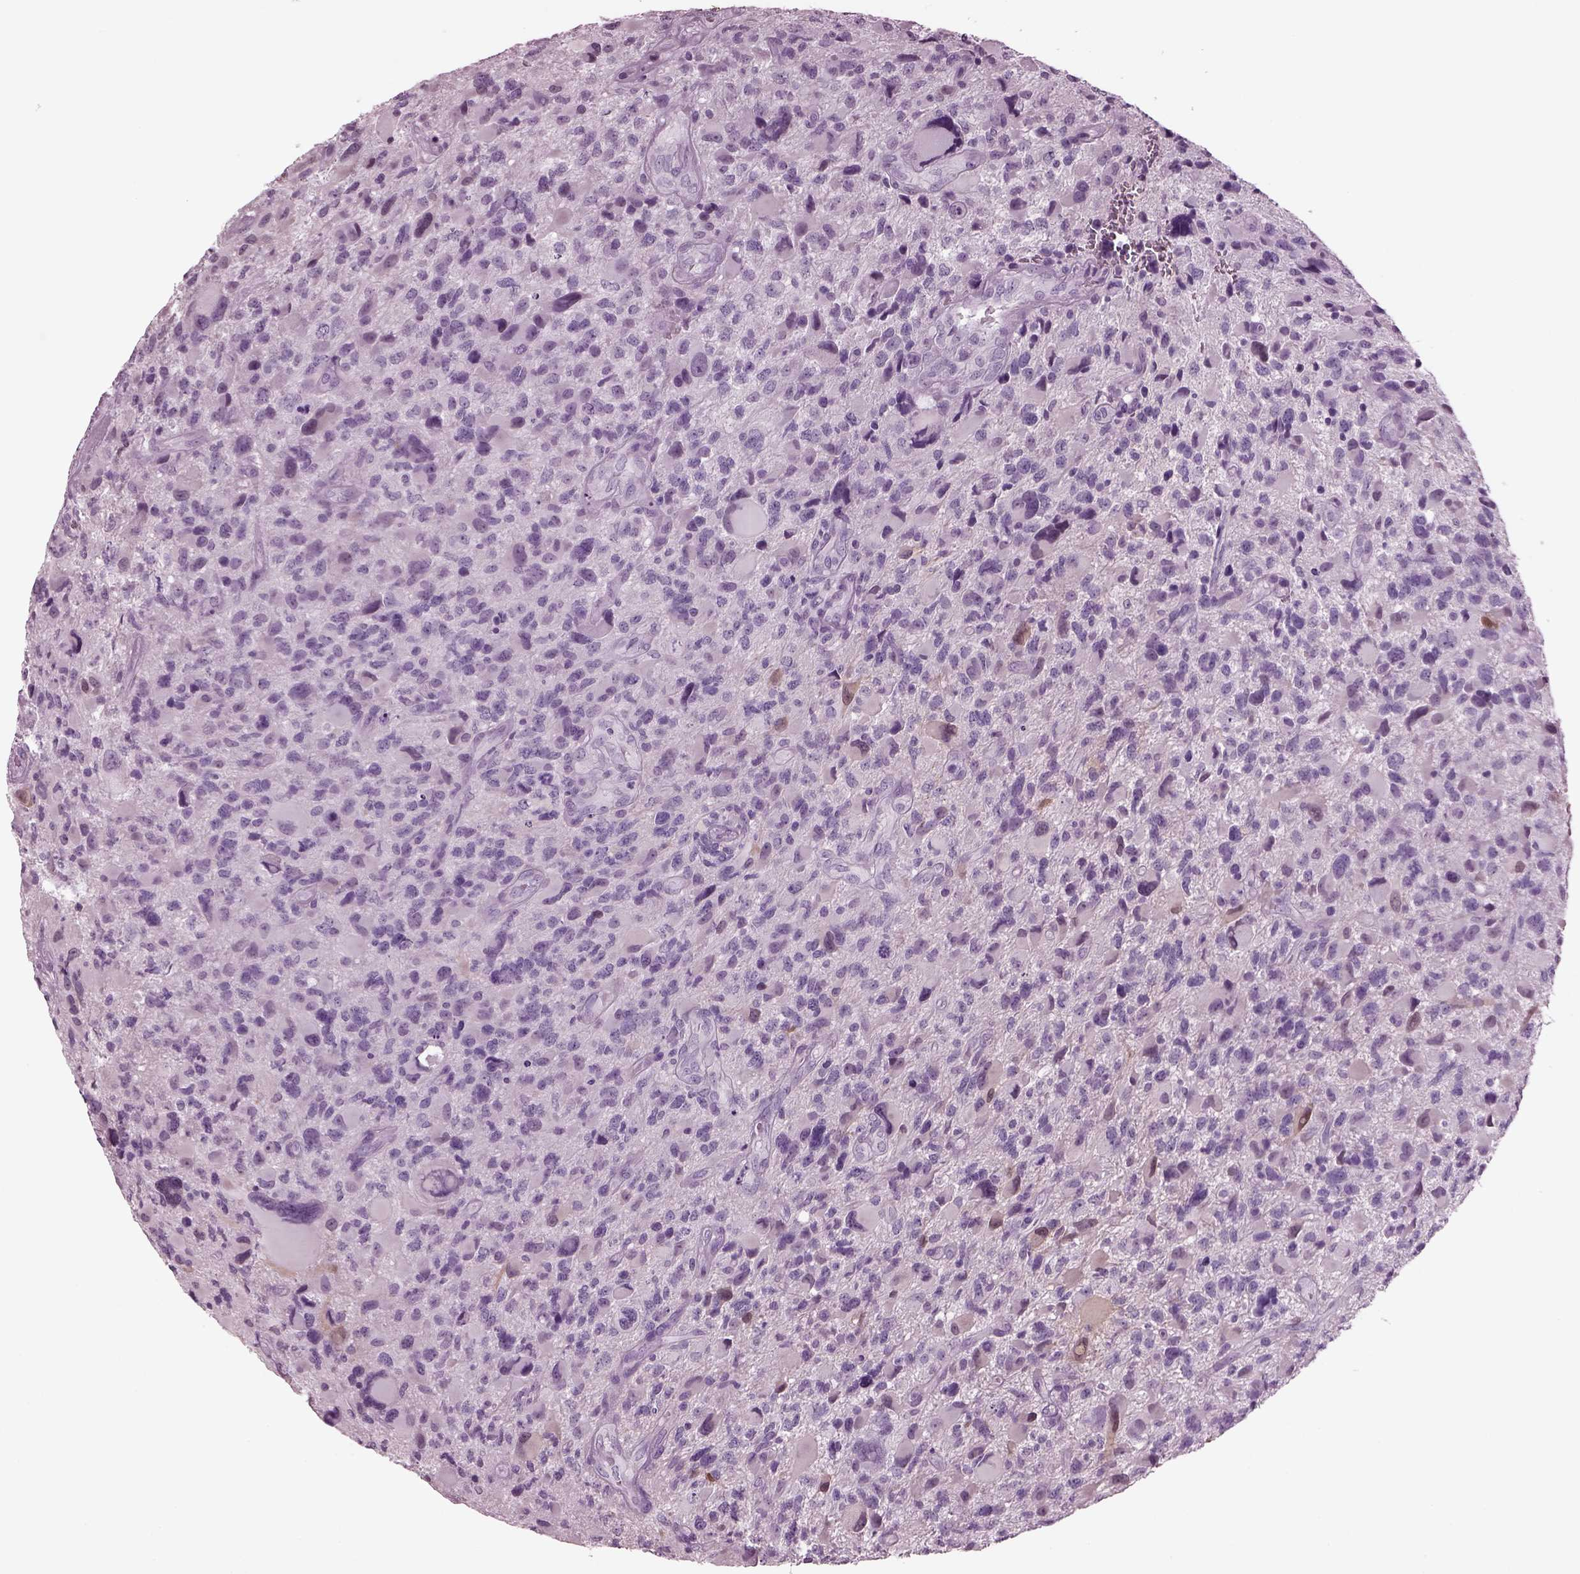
{"staining": {"intensity": "negative", "quantity": "none", "location": "none"}, "tissue": "glioma", "cell_type": "Tumor cells", "image_type": "cancer", "snomed": [{"axis": "morphology", "description": "Glioma, malignant, NOS"}, {"axis": "morphology", "description": "Glioma, malignant, High grade"}, {"axis": "topography", "description": "Brain"}], "caption": "Tumor cells are negative for brown protein staining in malignant glioma (high-grade).", "gene": "TPPP2", "patient": {"sex": "female", "age": 71}}